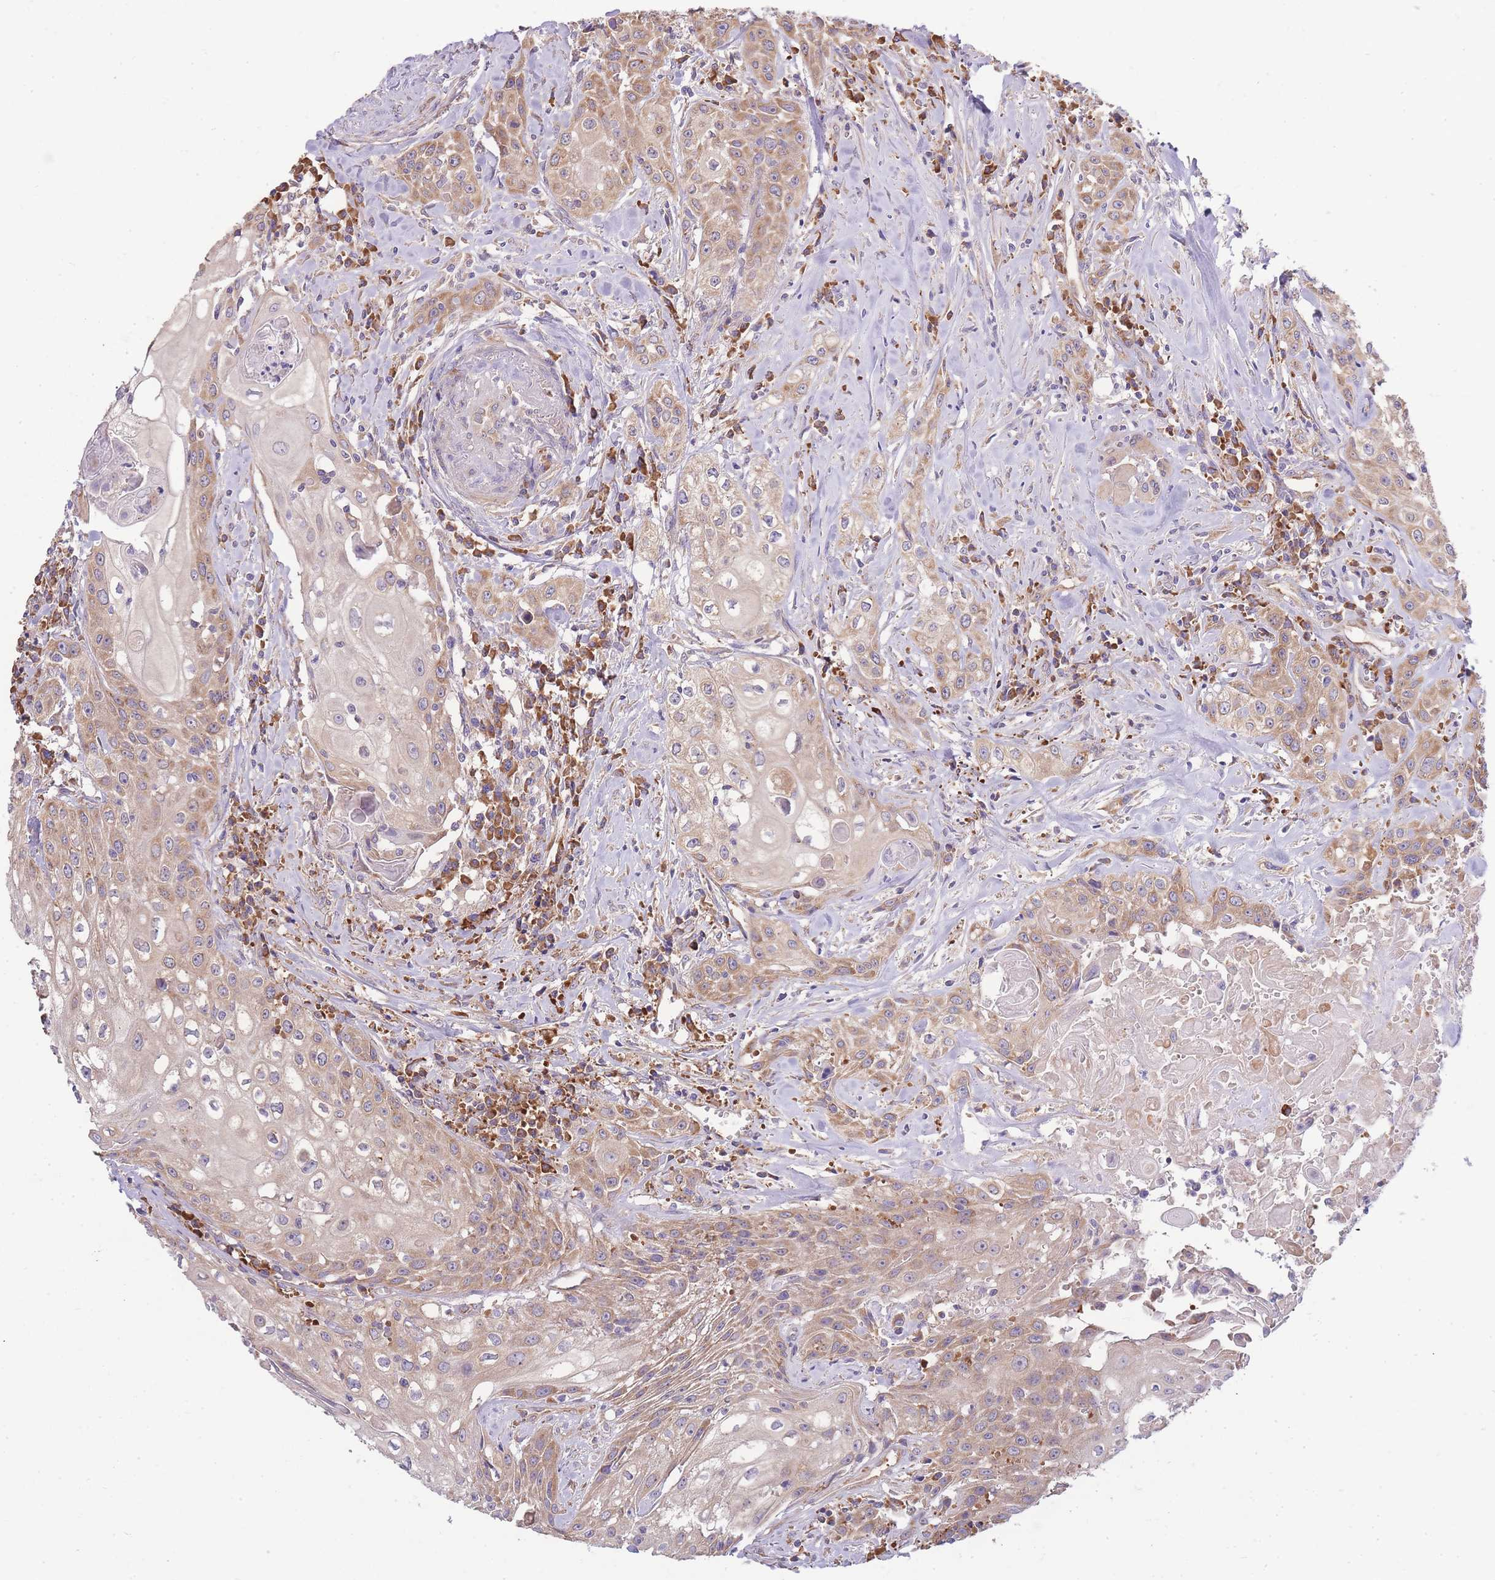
{"staining": {"intensity": "moderate", "quantity": ">75%", "location": "cytoplasmic/membranous"}, "tissue": "head and neck cancer", "cell_type": "Tumor cells", "image_type": "cancer", "snomed": [{"axis": "morphology", "description": "Squamous cell carcinoma, NOS"}, {"axis": "topography", "description": "Oral tissue"}, {"axis": "topography", "description": "Head-Neck"}], "caption": "Immunohistochemistry (IHC) (DAB (3,3'-diaminobenzidine)) staining of human head and neck cancer (squamous cell carcinoma) reveals moderate cytoplasmic/membranous protein positivity in about >75% of tumor cells.", "gene": "BEX1", "patient": {"sex": "female", "age": 82}}